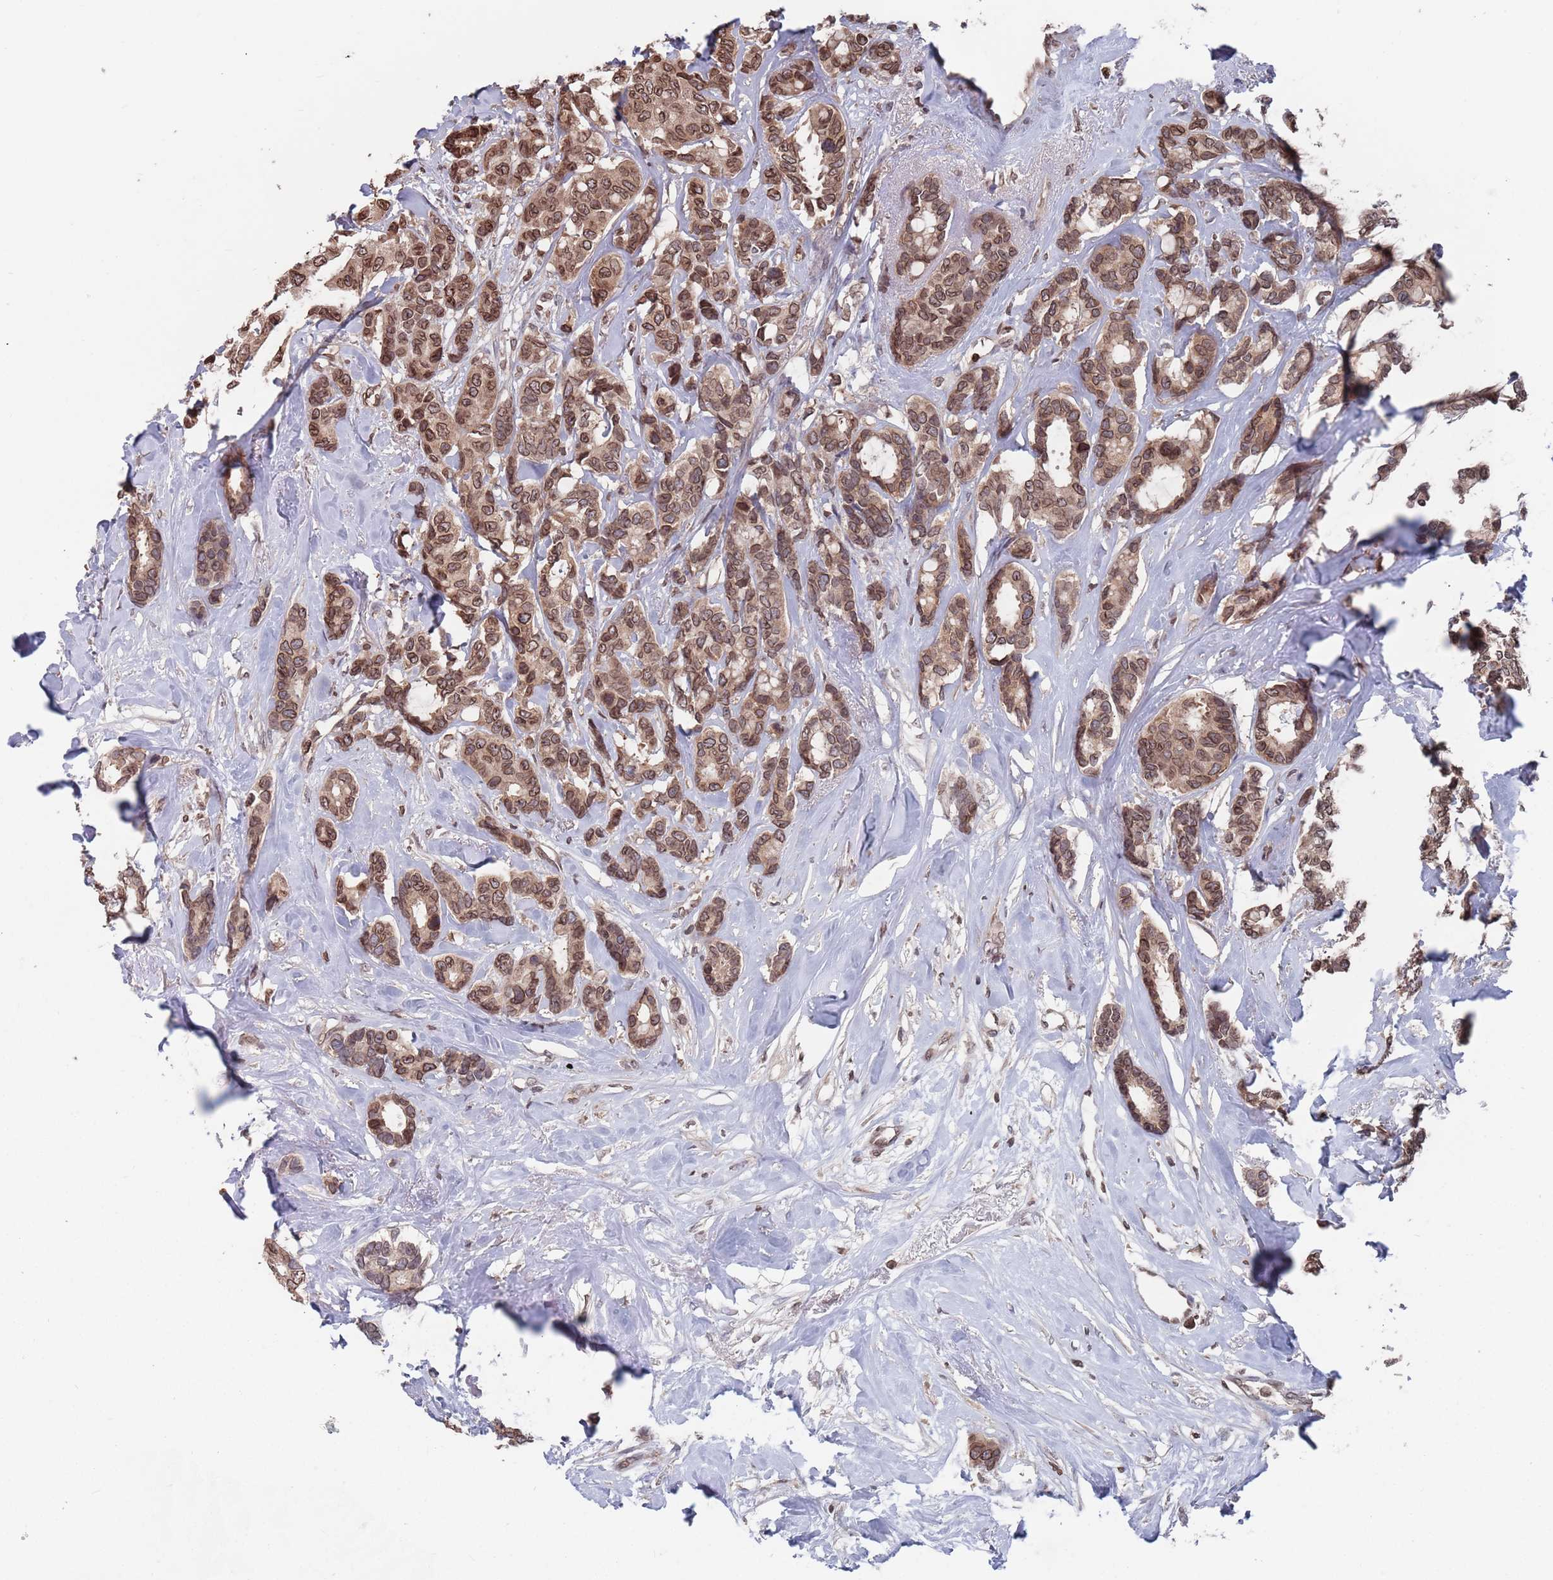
{"staining": {"intensity": "moderate", "quantity": ">75%", "location": "cytoplasmic/membranous,nuclear"}, "tissue": "breast cancer", "cell_type": "Tumor cells", "image_type": "cancer", "snomed": [{"axis": "morphology", "description": "Duct carcinoma"}, {"axis": "topography", "description": "Breast"}], "caption": "Immunohistochemical staining of human invasive ductal carcinoma (breast) shows medium levels of moderate cytoplasmic/membranous and nuclear protein expression in about >75% of tumor cells.", "gene": "SDHAF3", "patient": {"sex": "female", "age": 87}}